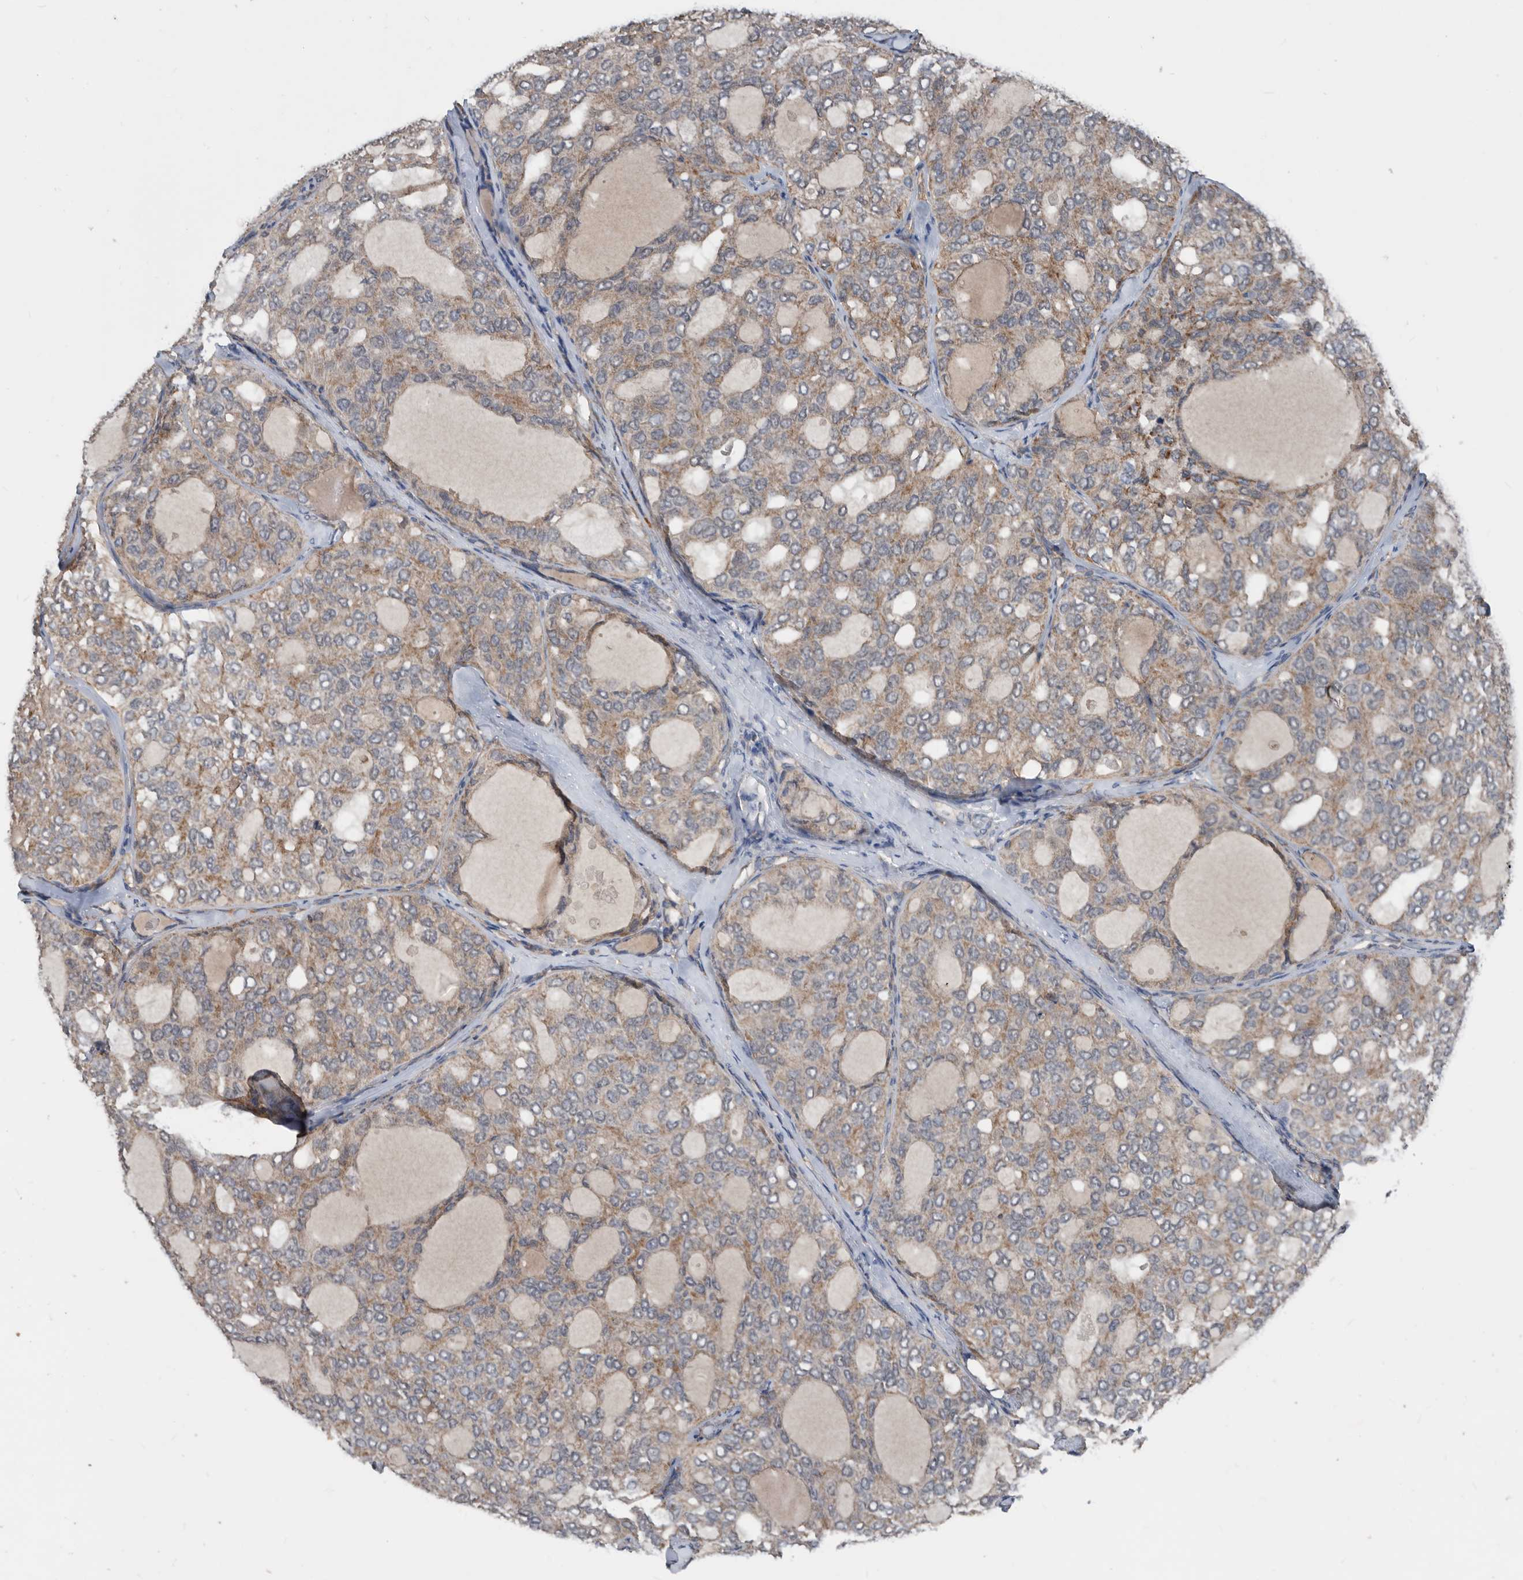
{"staining": {"intensity": "moderate", "quantity": ">75%", "location": "cytoplasmic/membranous"}, "tissue": "thyroid cancer", "cell_type": "Tumor cells", "image_type": "cancer", "snomed": [{"axis": "morphology", "description": "Follicular adenoma carcinoma, NOS"}, {"axis": "topography", "description": "Thyroid gland"}], "caption": "Approximately >75% of tumor cells in human thyroid cancer show moderate cytoplasmic/membranous protein staining as visualized by brown immunohistochemical staining.", "gene": "AFAP1", "patient": {"sex": "male", "age": 75}}